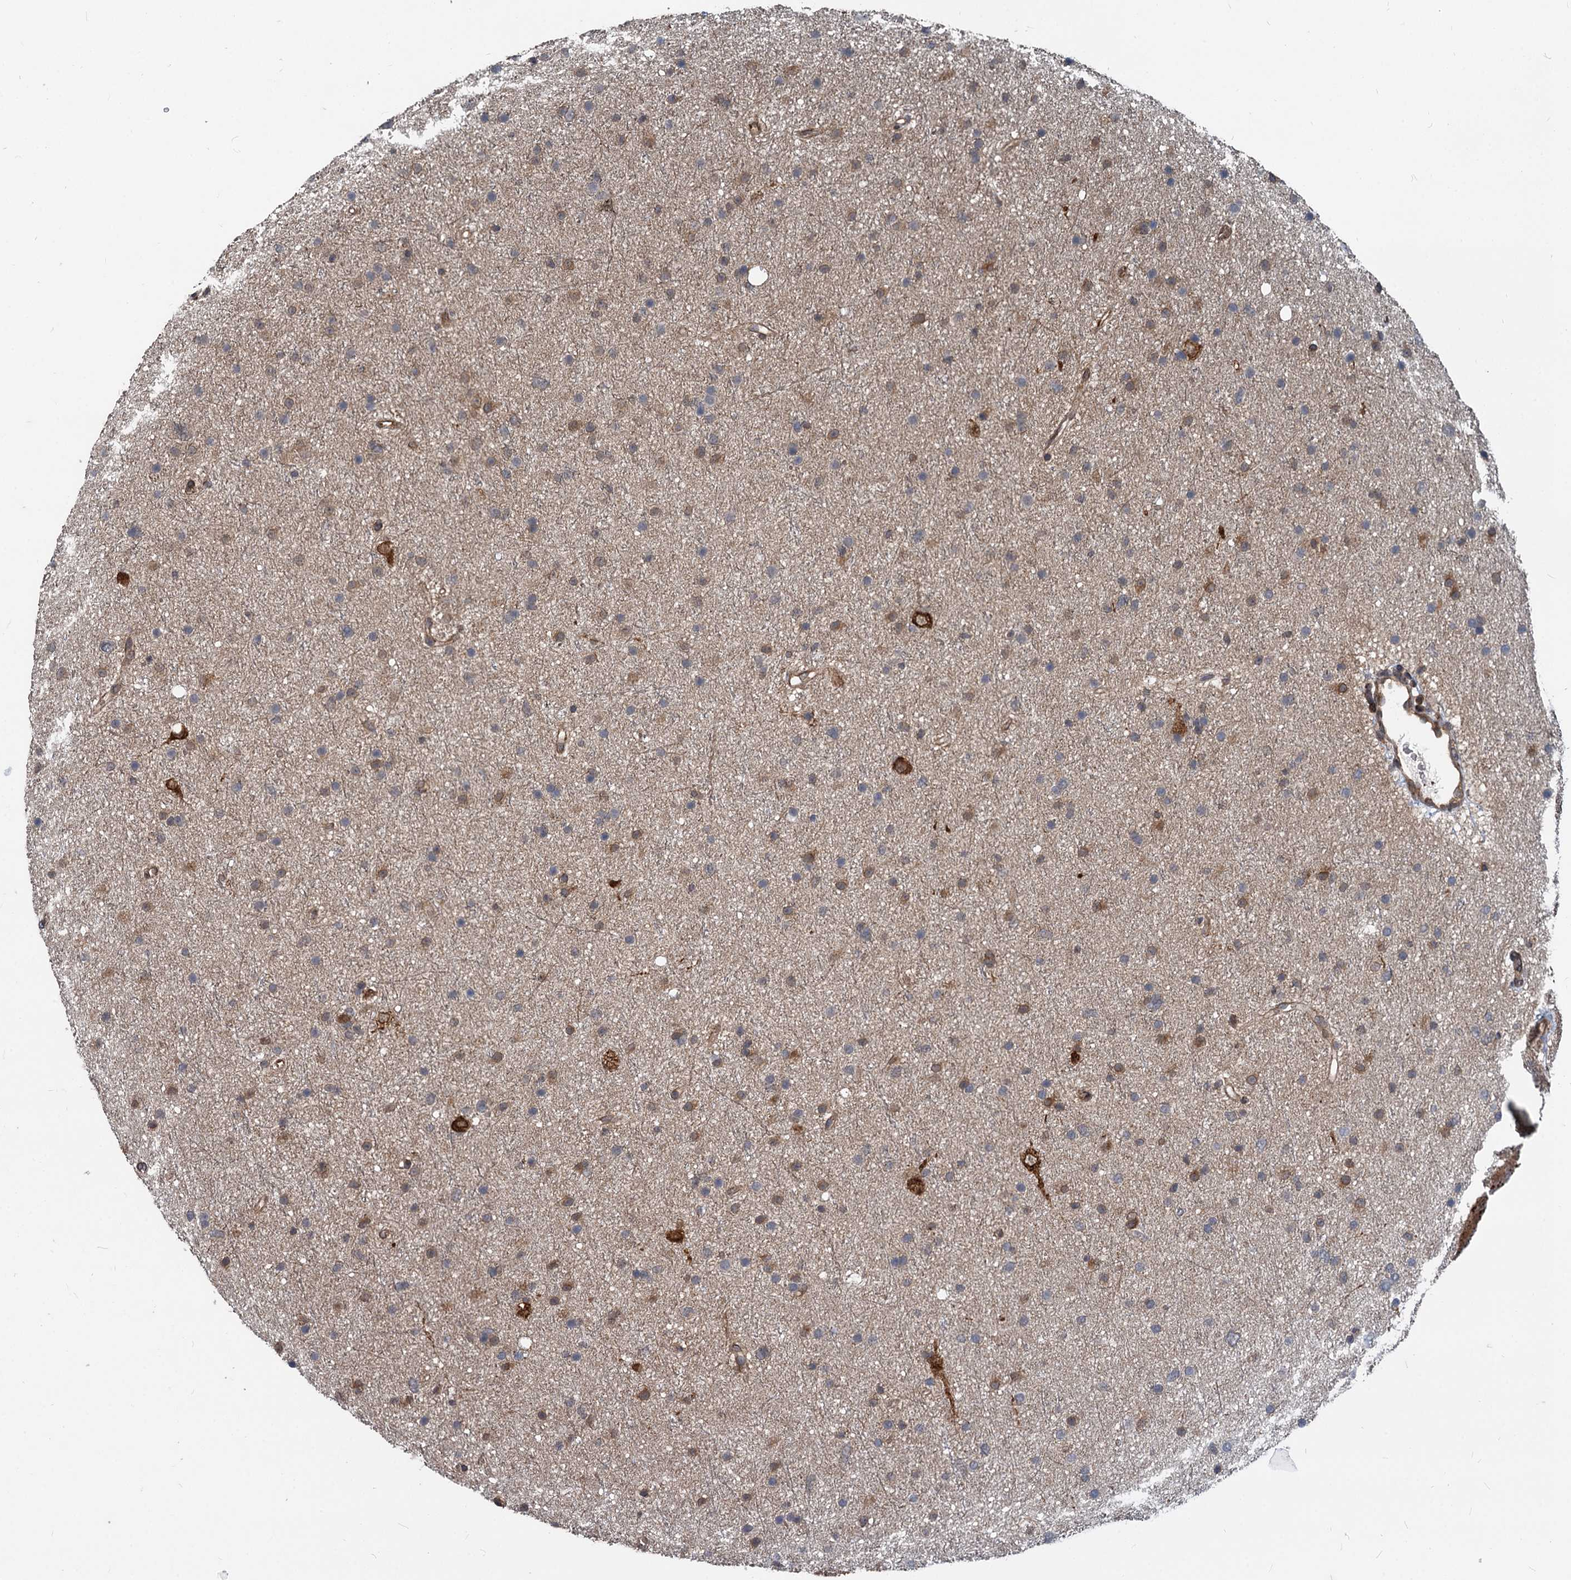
{"staining": {"intensity": "moderate", "quantity": "25%-75%", "location": "cytoplasmic/membranous"}, "tissue": "glioma", "cell_type": "Tumor cells", "image_type": "cancer", "snomed": [{"axis": "morphology", "description": "Glioma, malignant, Low grade"}, {"axis": "topography", "description": "Cerebral cortex"}], "caption": "Malignant glioma (low-grade) stained with IHC reveals moderate cytoplasmic/membranous positivity in approximately 25%-75% of tumor cells. The staining was performed using DAB (3,3'-diaminobenzidine), with brown indicating positive protein expression. Nuclei are stained blue with hematoxylin.", "gene": "STIM1", "patient": {"sex": "female", "age": 39}}